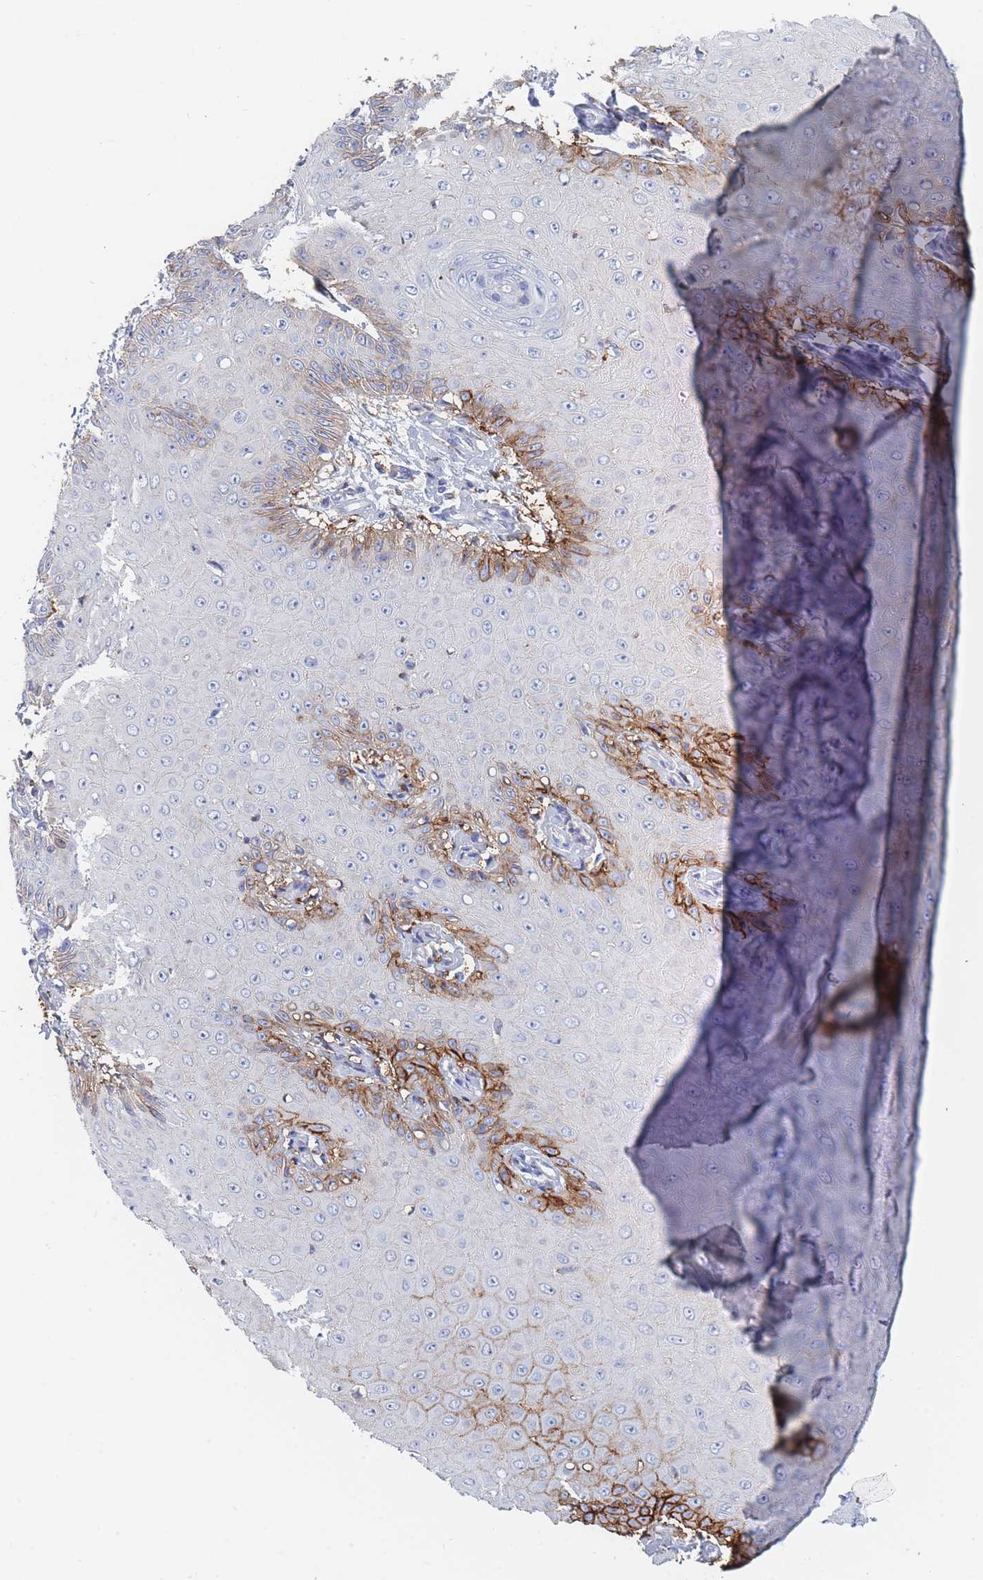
{"staining": {"intensity": "moderate", "quantity": "<25%", "location": "cytoplasmic/membranous"}, "tissue": "skin cancer", "cell_type": "Tumor cells", "image_type": "cancer", "snomed": [{"axis": "morphology", "description": "Squamous cell carcinoma, NOS"}, {"axis": "topography", "description": "Skin"}], "caption": "An immunohistochemistry (IHC) micrograph of neoplastic tissue is shown. Protein staining in brown labels moderate cytoplasmic/membranous positivity in squamous cell carcinoma (skin) within tumor cells. The staining was performed using DAB (3,3'-diaminobenzidine), with brown indicating positive protein expression. Nuclei are stained blue with hematoxylin.", "gene": "SLC2A1", "patient": {"sex": "male", "age": 70}}